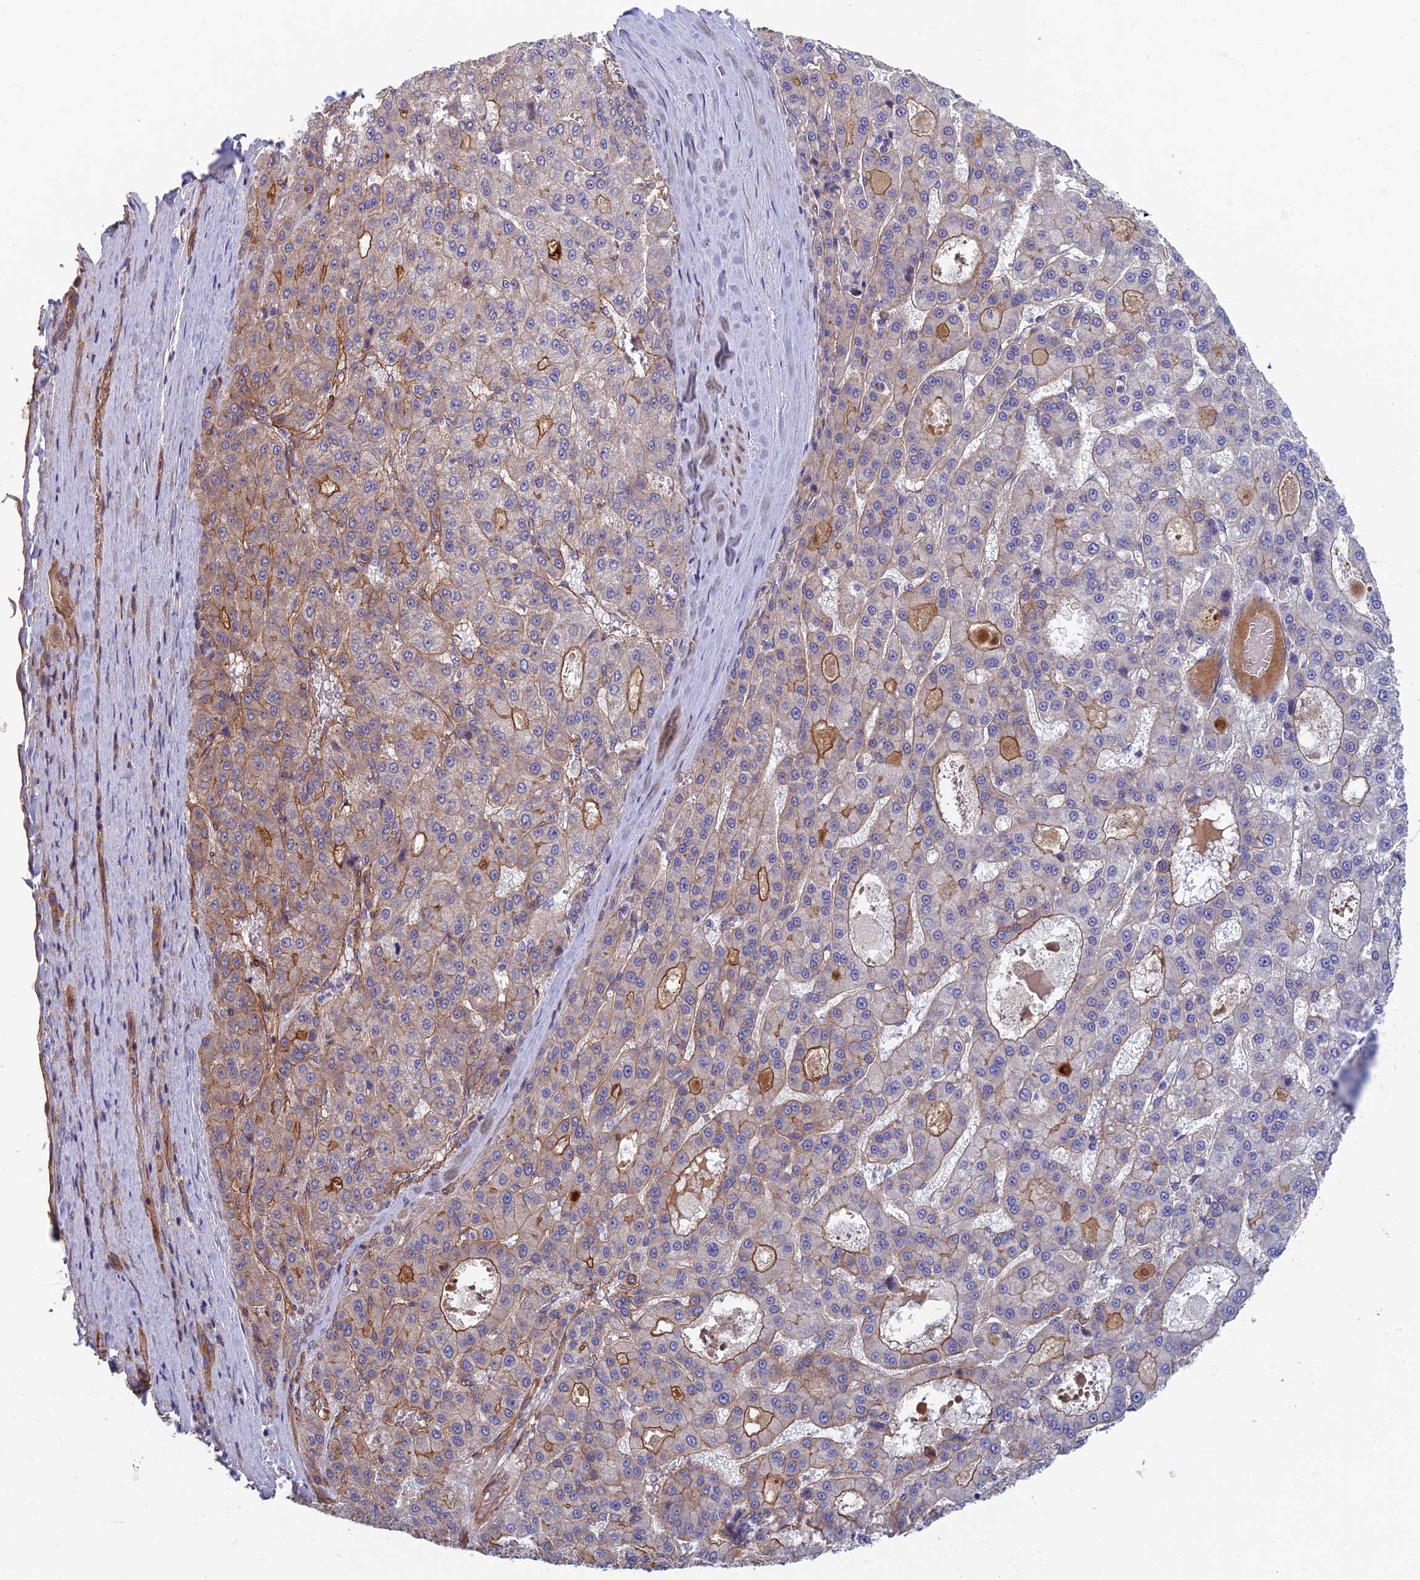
{"staining": {"intensity": "moderate", "quantity": "<25%", "location": "cytoplasmic/membranous"}, "tissue": "liver cancer", "cell_type": "Tumor cells", "image_type": "cancer", "snomed": [{"axis": "morphology", "description": "Carcinoma, Hepatocellular, NOS"}, {"axis": "topography", "description": "Liver"}], "caption": "Moderate cytoplasmic/membranous protein positivity is identified in about <25% of tumor cells in liver cancer (hepatocellular carcinoma).", "gene": "RHBDL2", "patient": {"sex": "male", "age": 70}}